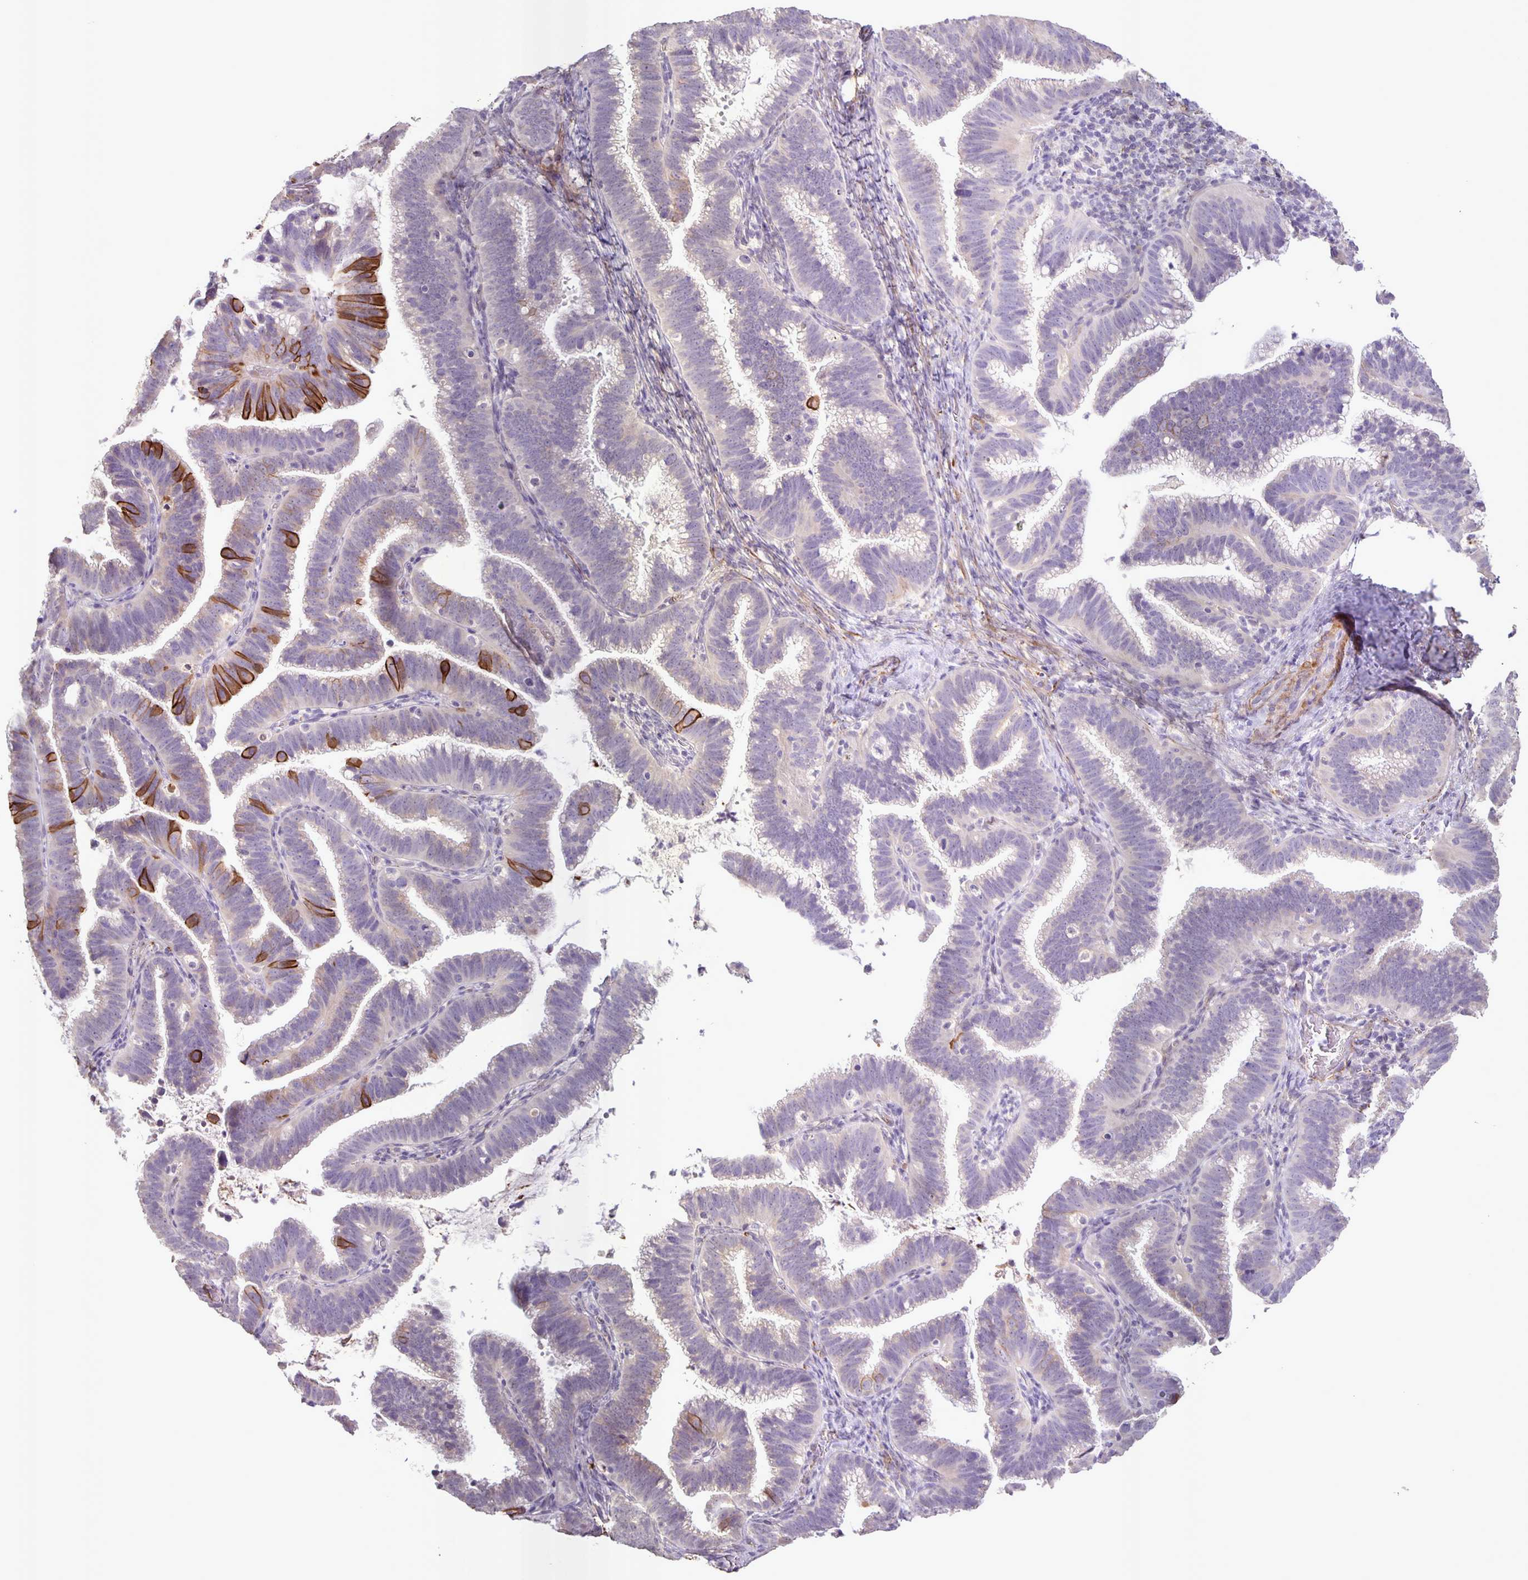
{"staining": {"intensity": "strong", "quantity": "<25%", "location": "cytoplasmic/membranous"}, "tissue": "cervical cancer", "cell_type": "Tumor cells", "image_type": "cancer", "snomed": [{"axis": "morphology", "description": "Adenocarcinoma, NOS"}, {"axis": "topography", "description": "Cervix"}], "caption": "Cervical cancer was stained to show a protein in brown. There is medium levels of strong cytoplasmic/membranous staining in approximately <25% of tumor cells.", "gene": "SRCIN1", "patient": {"sex": "female", "age": 61}}